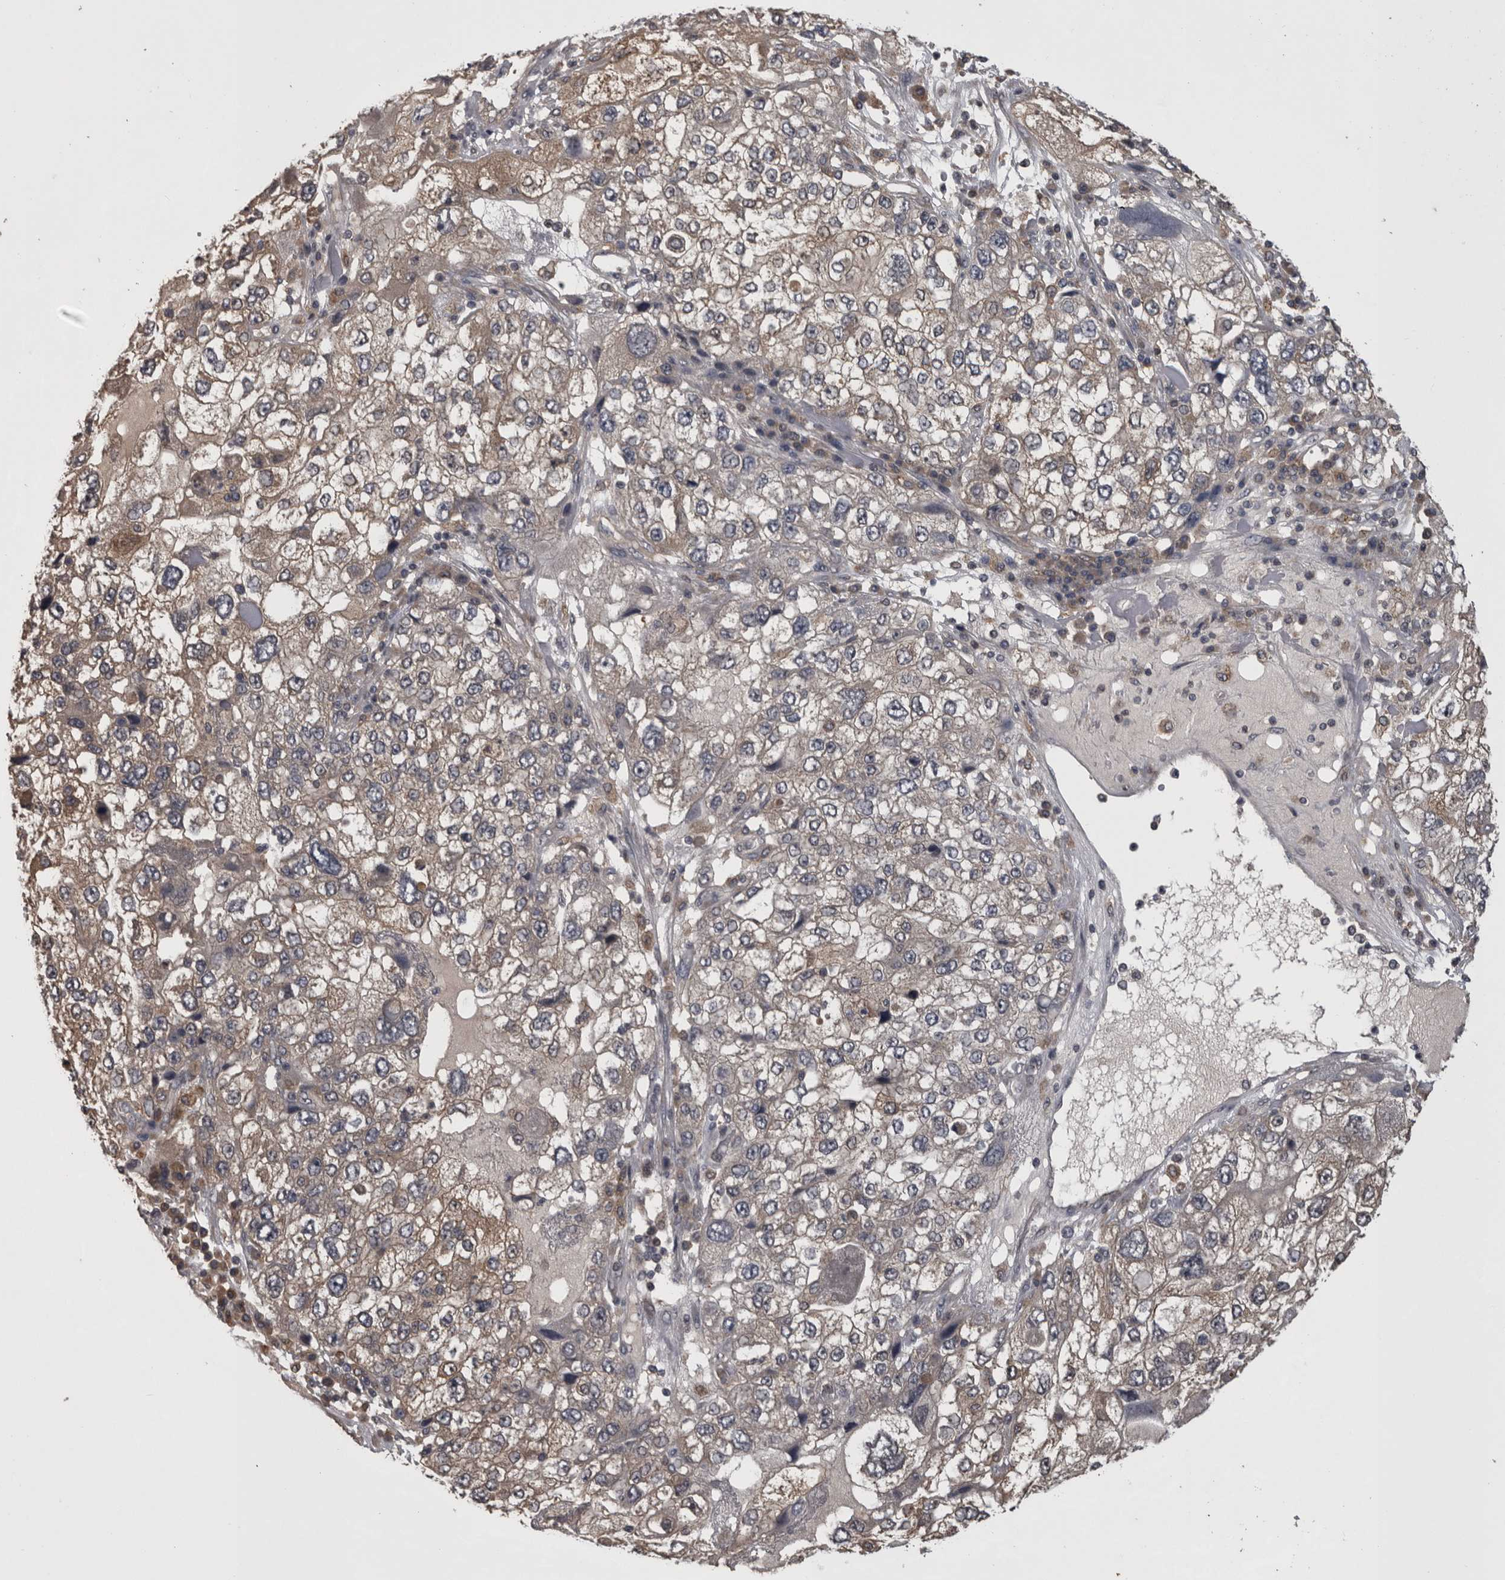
{"staining": {"intensity": "weak", "quantity": "25%-75%", "location": "cytoplasmic/membranous"}, "tissue": "endometrial cancer", "cell_type": "Tumor cells", "image_type": "cancer", "snomed": [{"axis": "morphology", "description": "Adenocarcinoma, NOS"}, {"axis": "topography", "description": "Endometrium"}], "caption": "IHC micrograph of adenocarcinoma (endometrial) stained for a protein (brown), which exhibits low levels of weak cytoplasmic/membranous staining in approximately 25%-75% of tumor cells.", "gene": "APRT", "patient": {"sex": "female", "age": 49}}